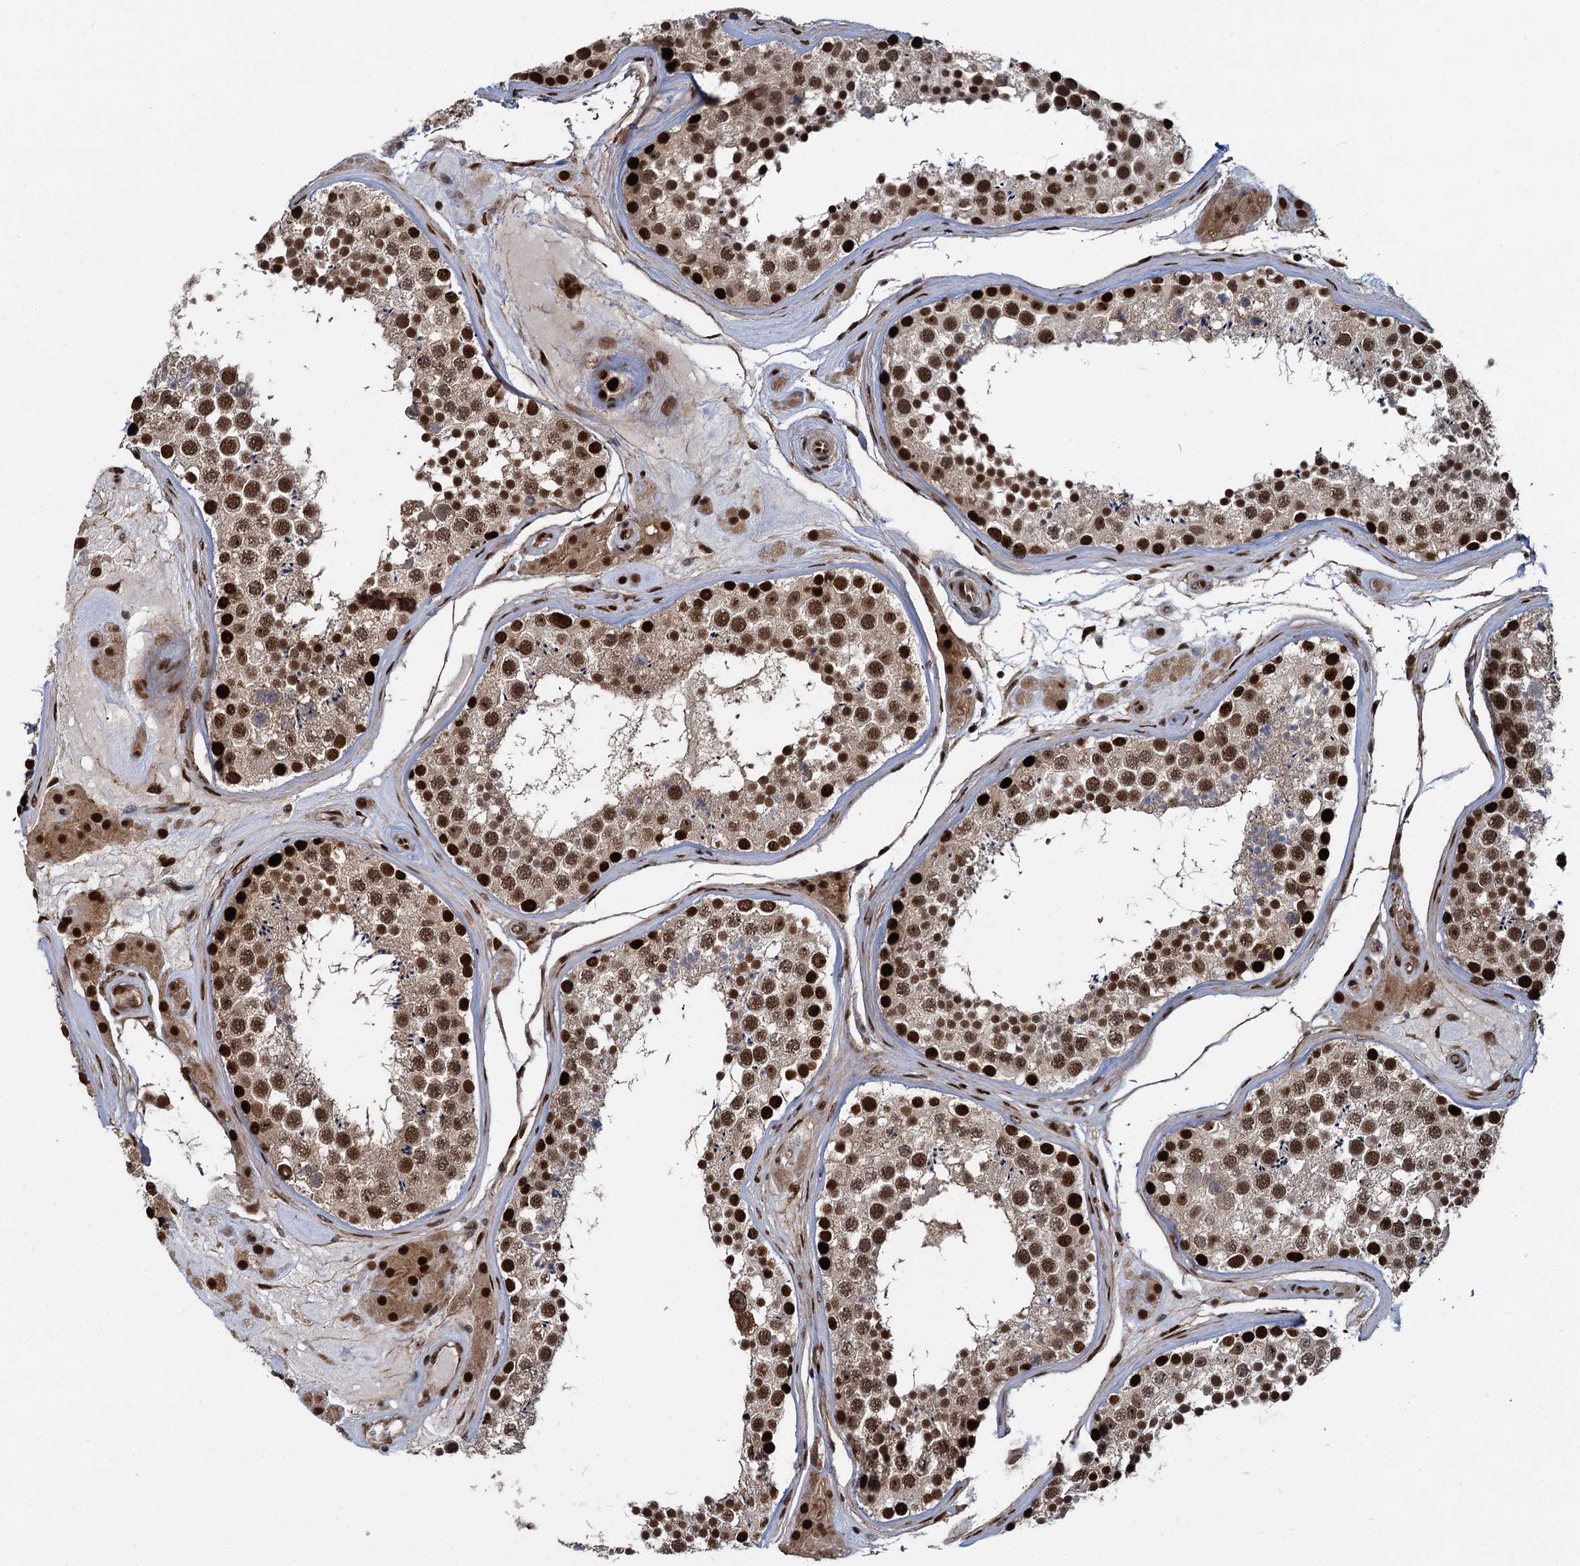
{"staining": {"intensity": "strong", "quantity": ">75%", "location": "nuclear"}, "tissue": "testis", "cell_type": "Cells in seminiferous ducts", "image_type": "normal", "snomed": [{"axis": "morphology", "description": "Normal tissue, NOS"}, {"axis": "topography", "description": "Testis"}], "caption": "Immunohistochemistry (IHC) histopathology image of unremarkable testis: testis stained using immunohistochemistry exhibits high levels of strong protein expression localized specifically in the nuclear of cells in seminiferous ducts, appearing as a nuclear brown color.", "gene": "ANKRD49", "patient": {"sex": "male", "age": 46}}